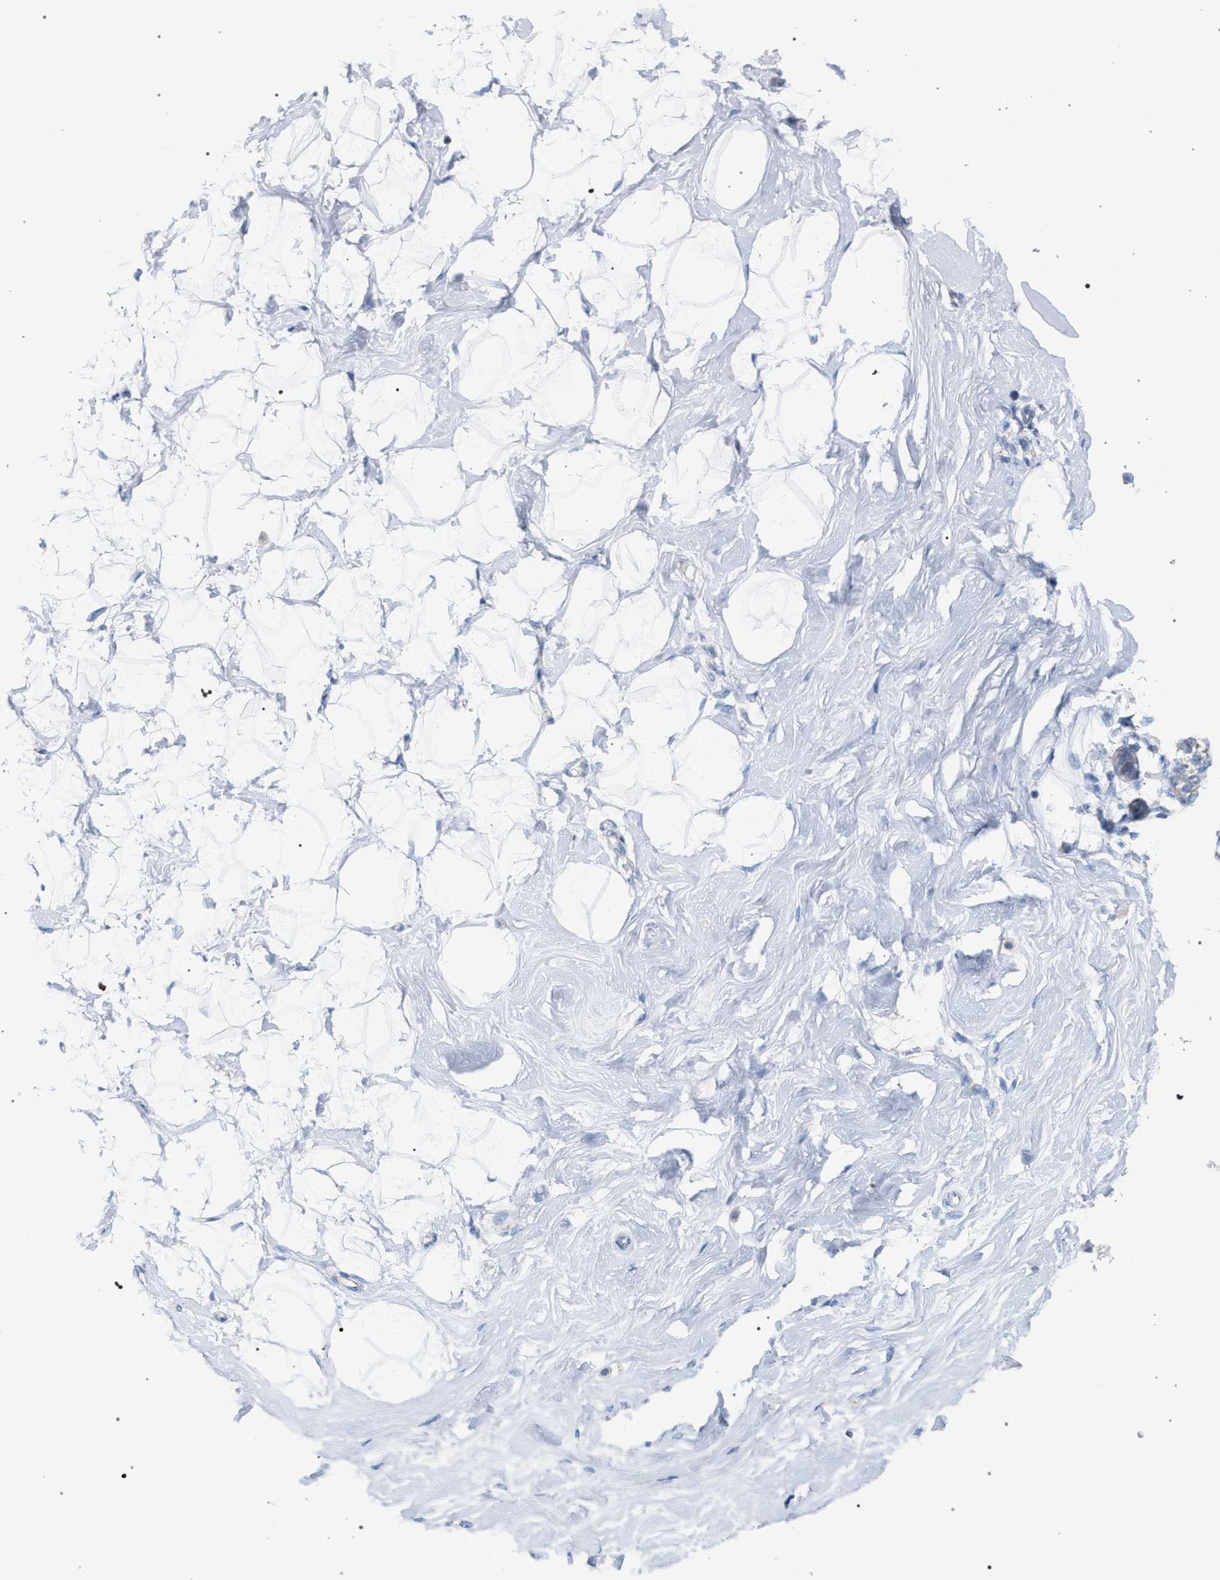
{"staining": {"intensity": "negative", "quantity": "none", "location": "none"}, "tissue": "breast", "cell_type": "Adipocytes", "image_type": "normal", "snomed": [{"axis": "morphology", "description": "Normal tissue, NOS"}, {"axis": "topography", "description": "Breast"}], "caption": "The micrograph exhibits no significant expression in adipocytes of breast.", "gene": "ECI2", "patient": {"sex": "female", "age": 23}}